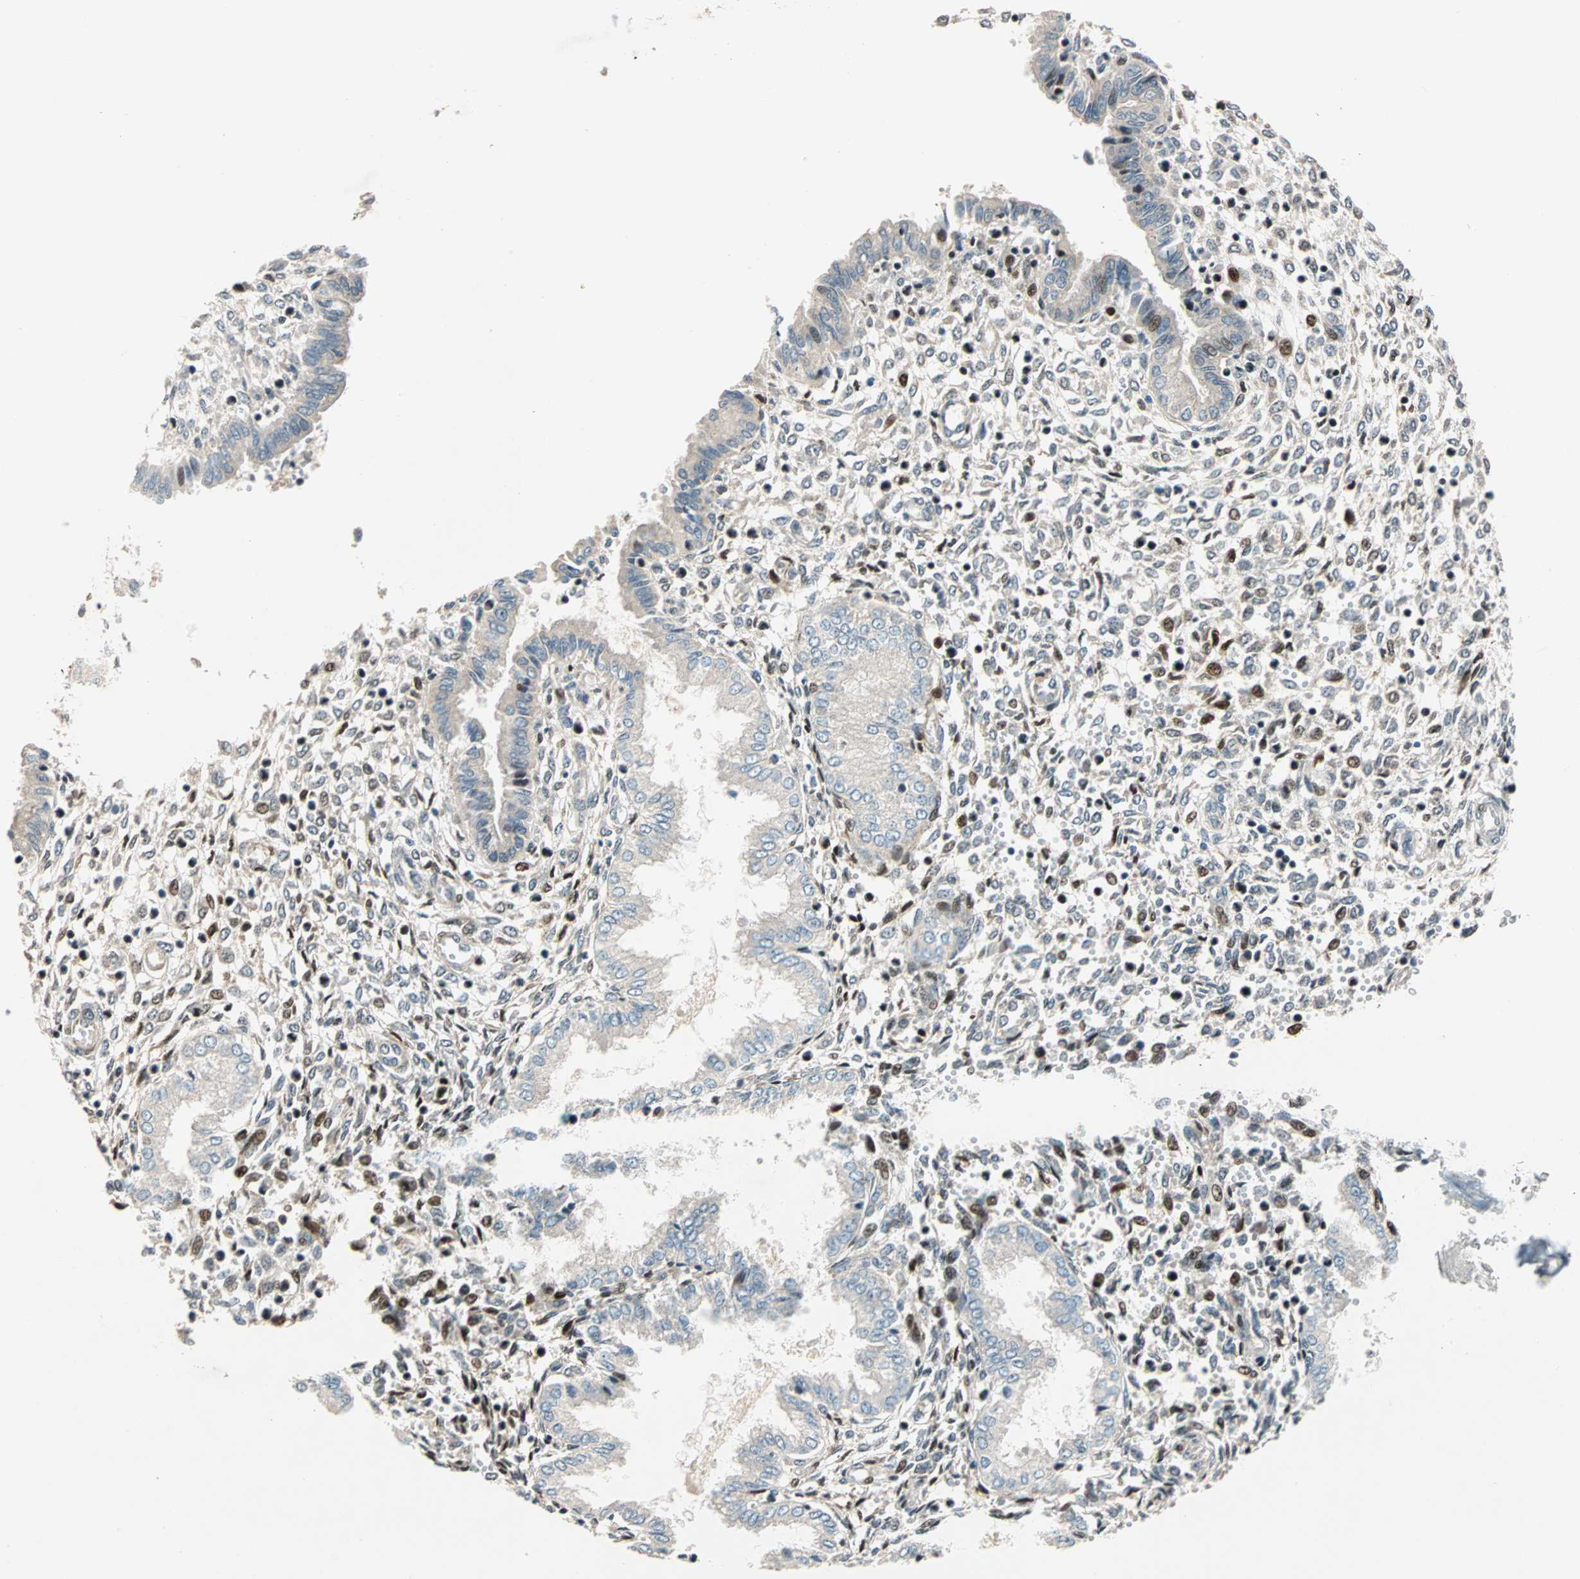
{"staining": {"intensity": "strong", "quantity": "25%-75%", "location": "cytoplasmic/membranous,nuclear"}, "tissue": "endometrium", "cell_type": "Cells in endometrial stroma", "image_type": "normal", "snomed": [{"axis": "morphology", "description": "Normal tissue, NOS"}, {"axis": "topography", "description": "Endometrium"}], "caption": "This histopathology image reveals immunohistochemistry staining of normal endometrium, with high strong cytoplasmic/membranous,nuclear expression in about 25%-75% of cells in endometrial stroma.", "gene": "HECW1", "patient": {"sex": "female", "age": 33}}